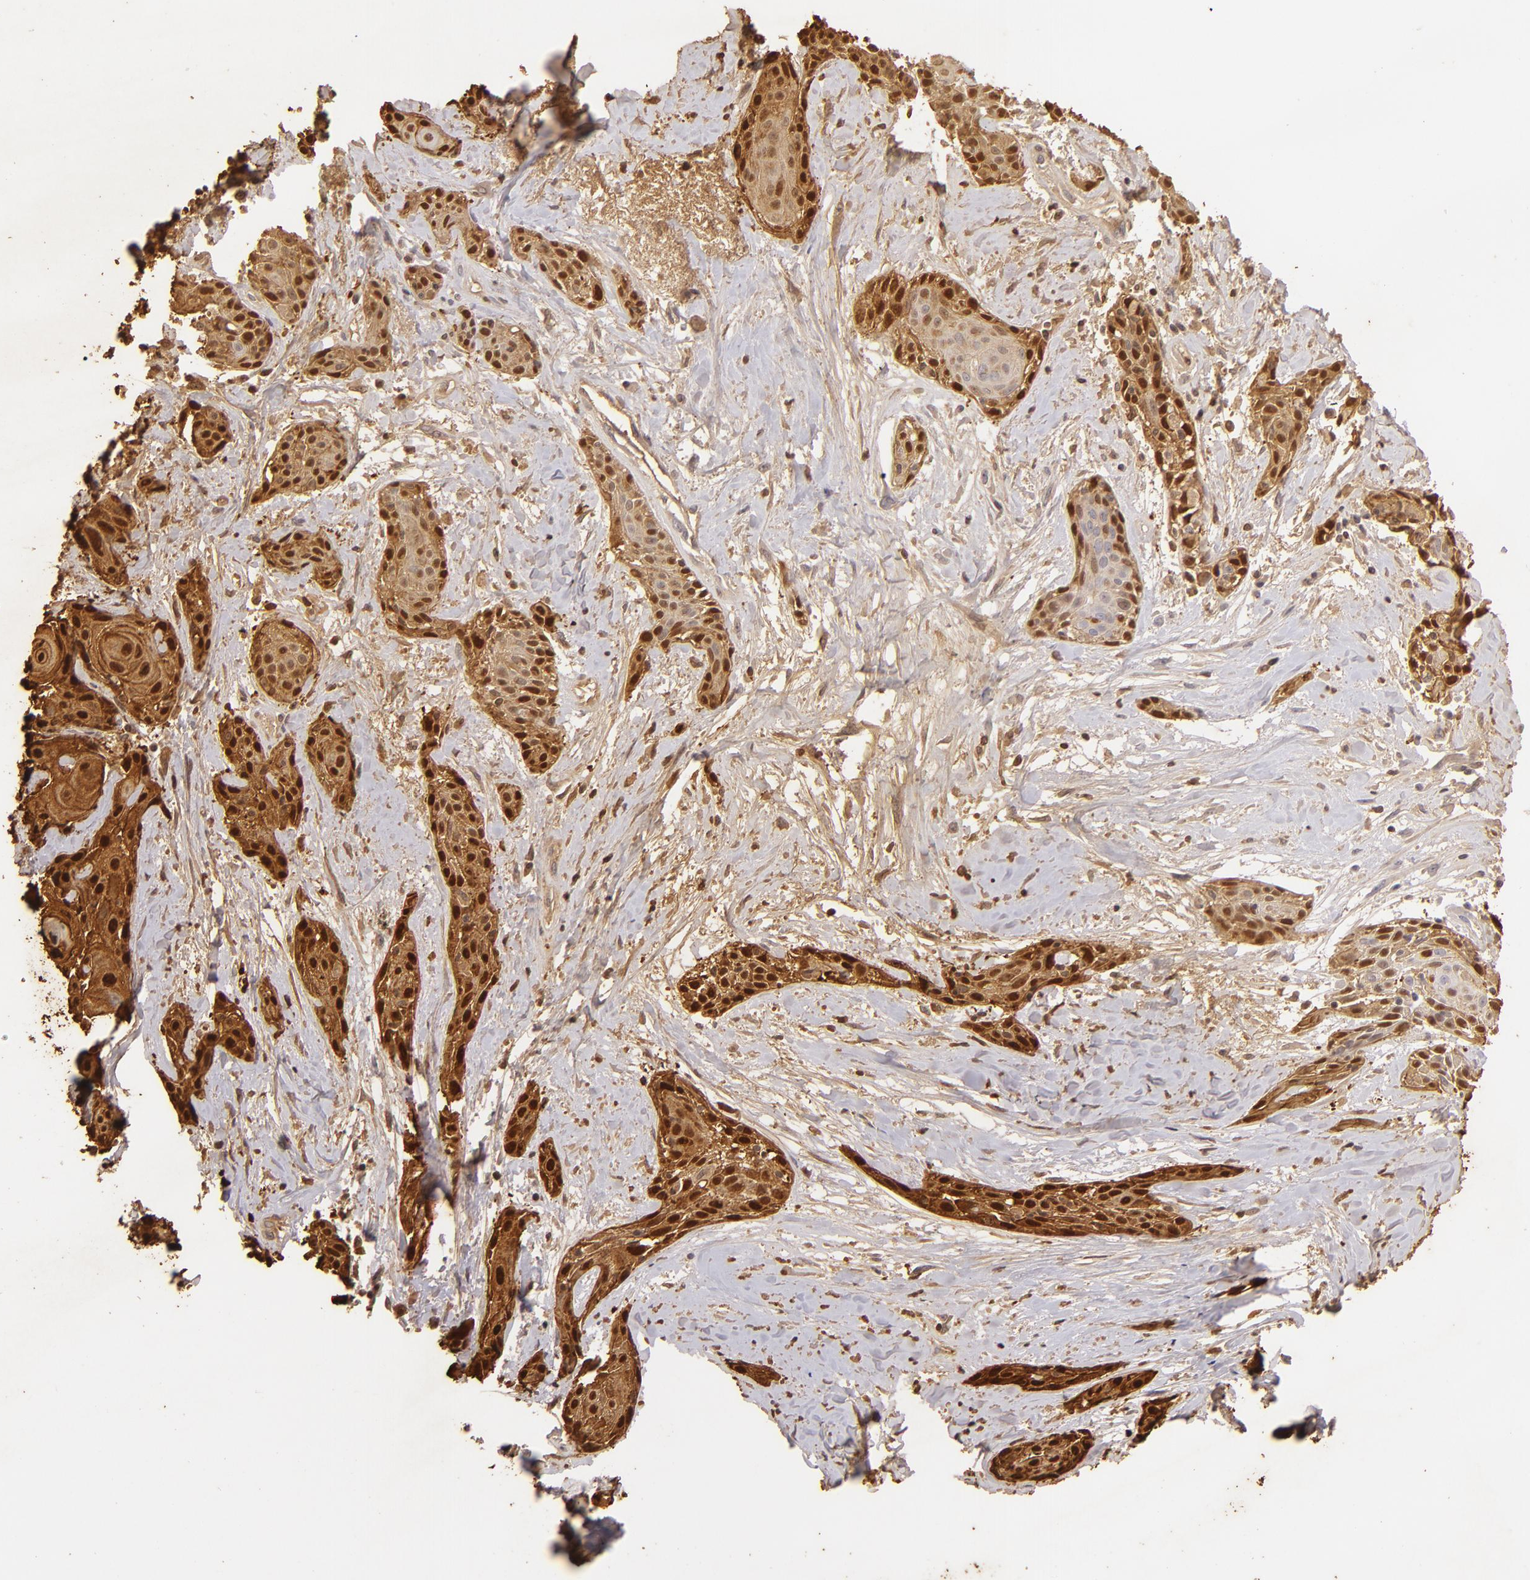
{"staining": {"intensity": "strong", "quantity": ">75%", "location": "cytoplasmic/membranous,nuclear"}, "tissue": "skin cancer", "cell_type": "Tumor cells", "image_type": "cancer", "snomed": [{"axis": "morphology", "description": "Squamous cell carcinoma, NOS"}, {"axis": "topography", "description": "Skin"}, {"axis": "topography", "description": "Anal"}], "caption": "Human squamous cell carcinoma (skin) stained with a brown dye exhibits strong cytoplasmic/membranous and nuclear positive expression in approximately >75% of tumor cells.", "gene": "S100A2", "patient": {"sex": "male", "age": 64}}